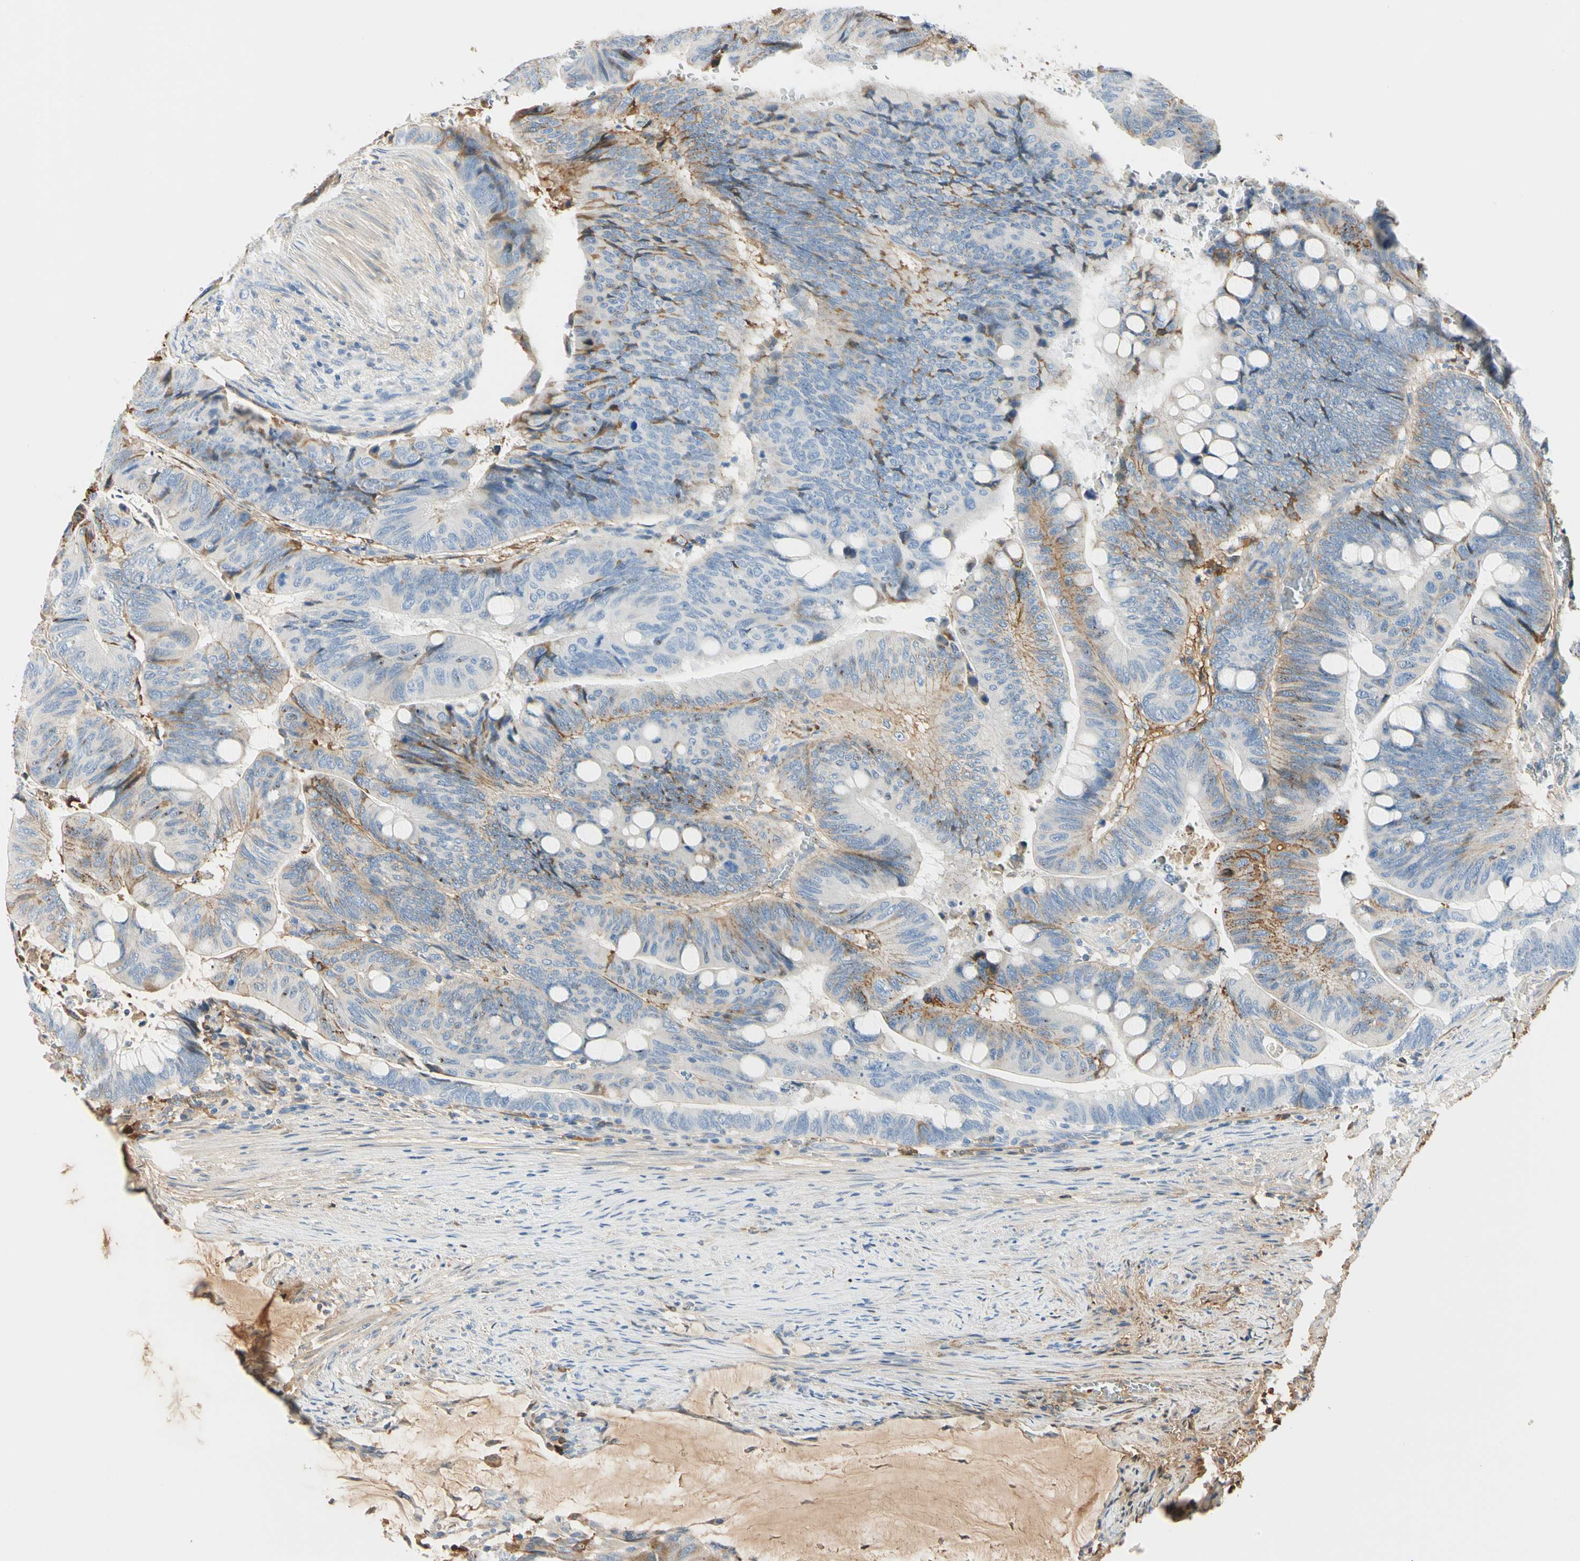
{"staining": {"intensity": "moderate", "quantity": "<25%", "location": "cytoplasmic/membranous"}, "tissue": "colorectal cancer", "cell_type": "Tumor cells", "image_type": "cancer", "snomed": [{"axis": "morphology", "description": "Normal tissue, NOS"}, {"axis": "morphology", "description": "Adenocarcinoma, NOS"}, {"axis": "topography", "description": "Rectum"}, {"axis": "topography", "description": "Peripheral nerve tissue"}], "caption": "This image displays immunohistochemistry staining of adenocarcinoma (colorectal), with low moderate cytoplasmic/membranous expression in about <25% of tumor cells.", "gene": "LAMB3", "patient": {"sex": "male", "age": 92}}